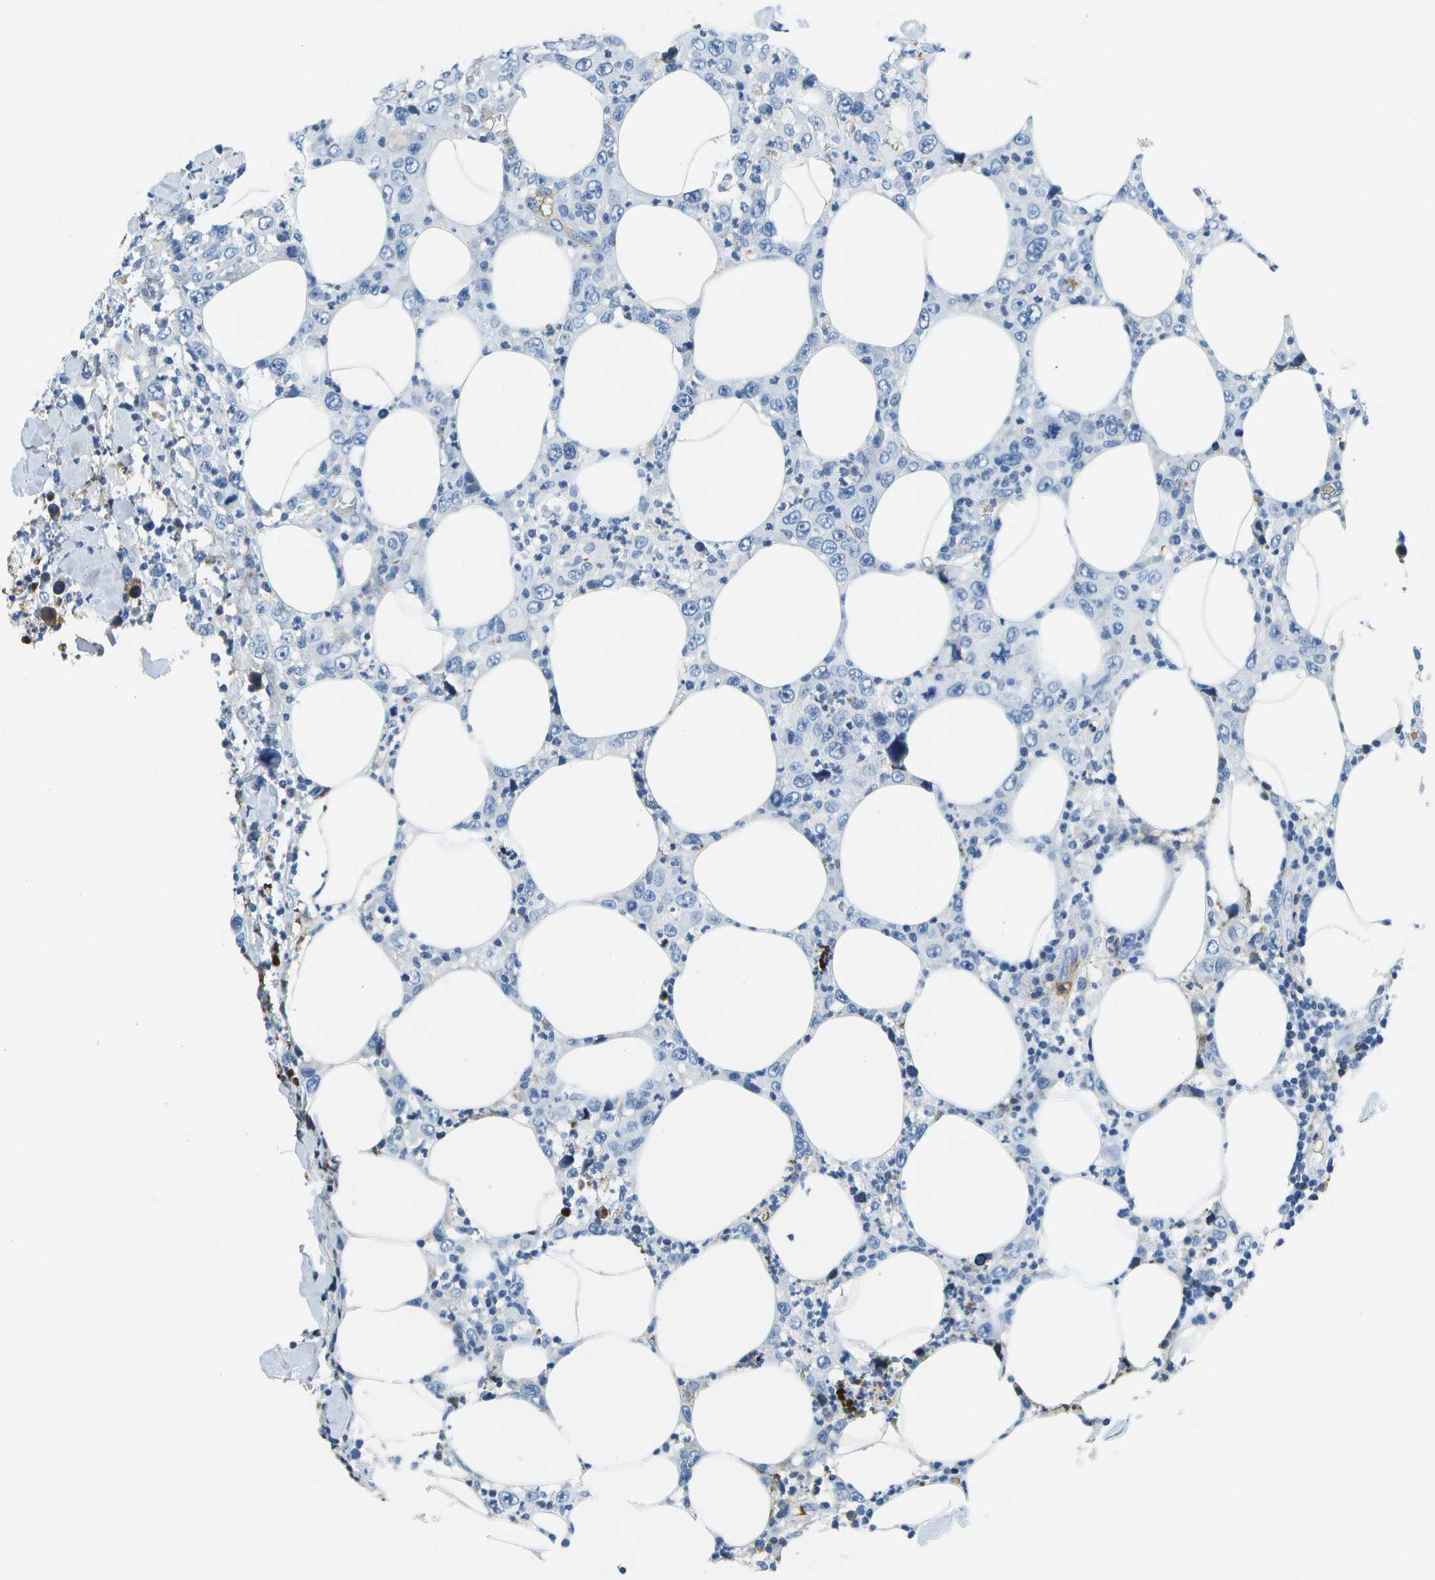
{"staining": {"intensity": "negative", "quantity": "none", "location": "none"}, "tissue": "thyroid cancer", "cell_type": "Tumor cells", "image_type": "cancer", "snomed": [{"axis": "morphology", "description": "Carcinoma, NOS"}, {"axis": "topography", "description": "Thyroid gland"}], "caption": "The histopathology image displays no staining of tumor cells in thyroid cancer.", "gene": "SERPINA1", "patient": {"sex": "female", "age": 77}}